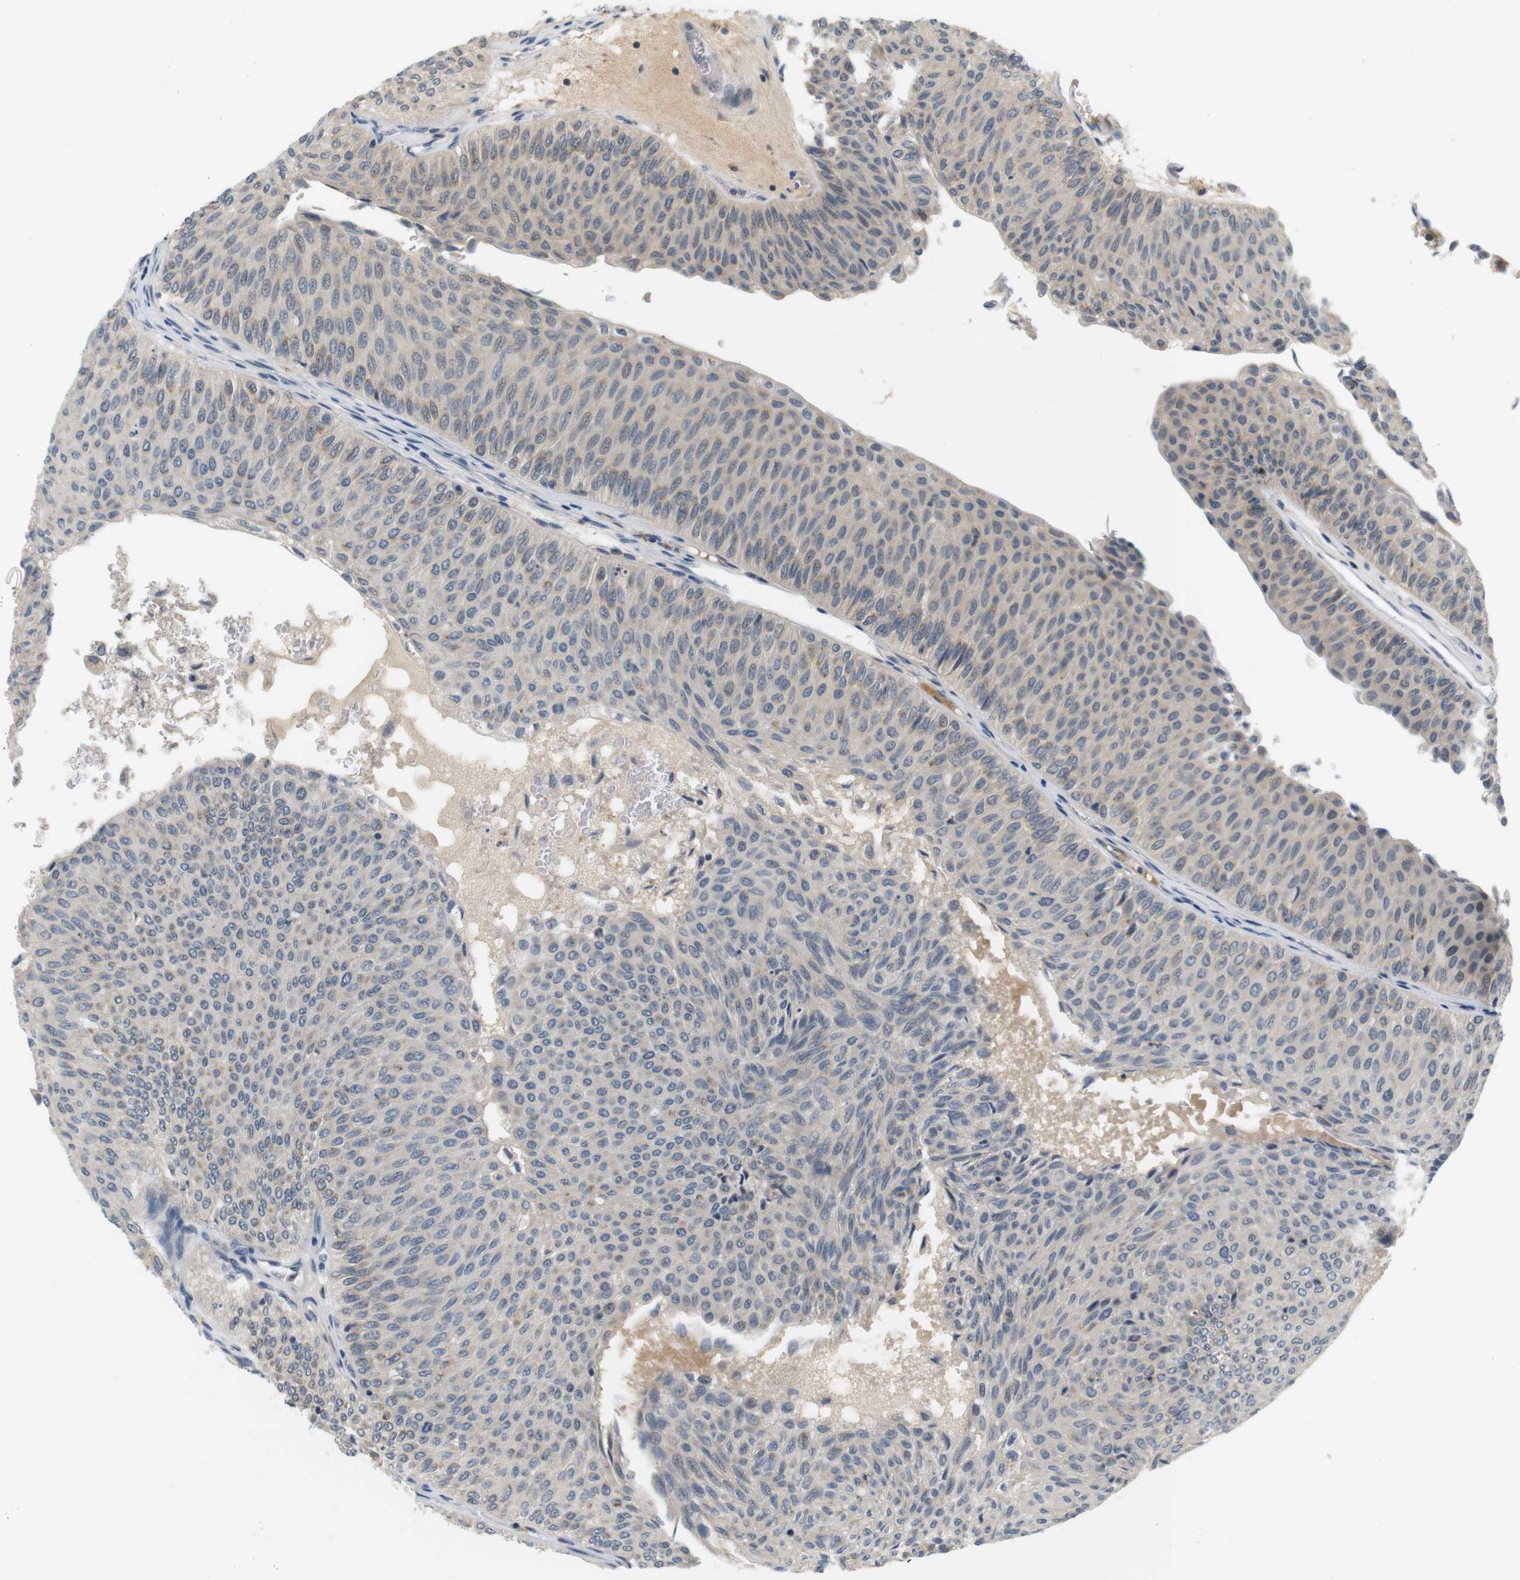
{"staining": {"intensity": "negative", "quantity": "none", "location": "none"}, "tissue": "urothelial cancer", "cell_type": "Tumor cells", "image_type": "cancer", "snomed": [{"axis": "morphology", "description": "Urothelial carcinoma, Low grade"}, {"axis": "topography", "description": "Urinary bladder"}], "caption": "A high-resolution image shows IHC staining of low-grade urothelial carcinoma, which exhibits no significant staining in tumor cells. (Brightfield microscopy of DAB (3,3'-diaminobenzidine) IHC at high magnification).", "gene": "WNT7A", "patient": {"sex": "male", "age": 78}}